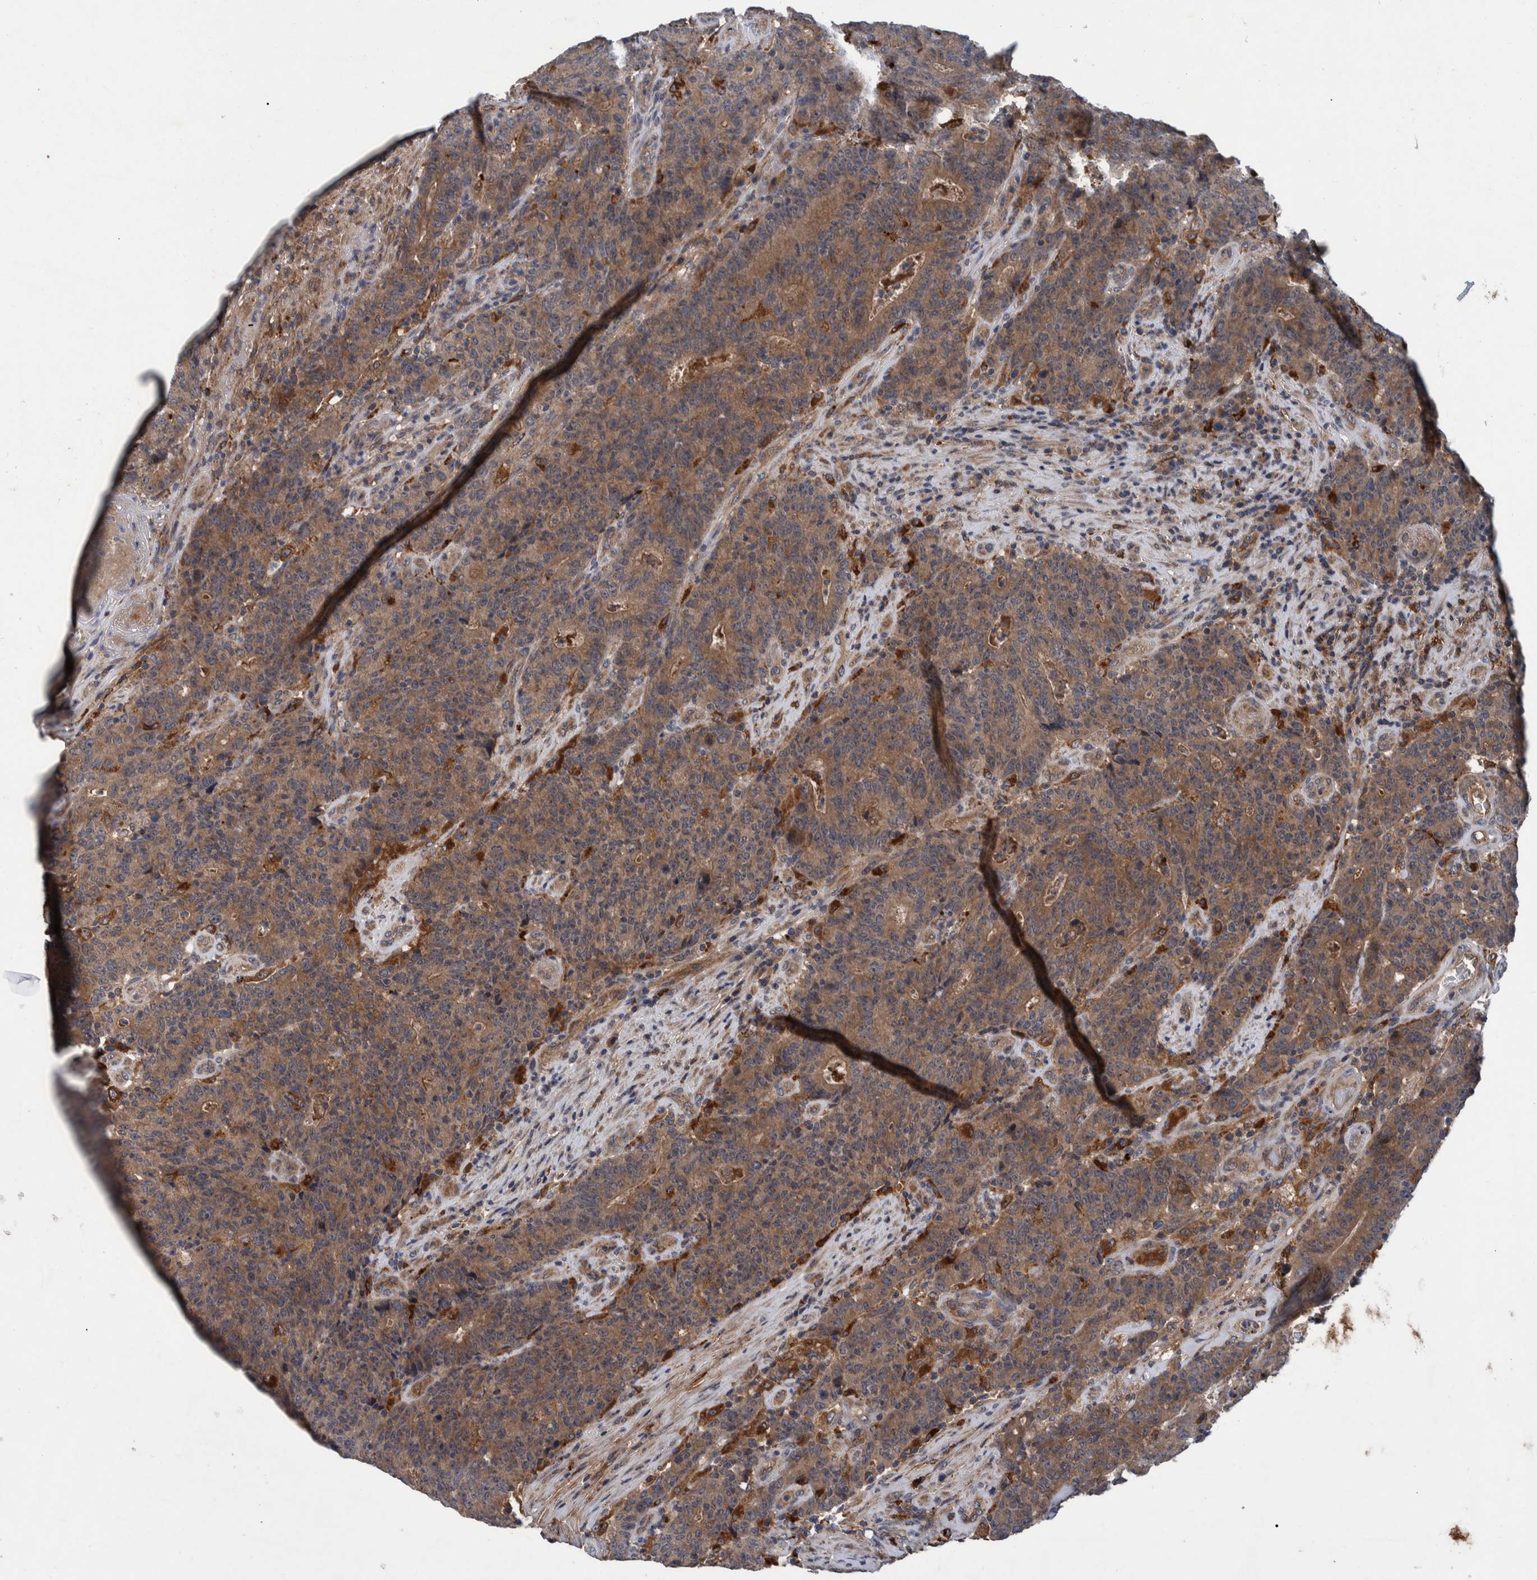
{"staining": {"intensity": "moderate", "quantity": ">75%", "location": "cytoplasmic/membranous"}, "tissue": "colorectal cancer", "cell_type": "Tumor cells", "image_type": "cancer", "snomed": [{"axis": "morphology", "description": "Normal tissue, NOS"}, {"axis": "morphology", "description": "Adenocarcinoma, NOS"}, {"axis": "topography", "description": "Colon"}], "caption": "Protein staining of colorectal cancer (adenocarcinoma) tissue shows moderate cytoplasmic/membranous expression in approximately >75% of tumor cells. (Brightfield microscopy of DAB IHC at high magnification).", "gene": "ITIH3", "patient": {"sex": "female", "age": 75}}